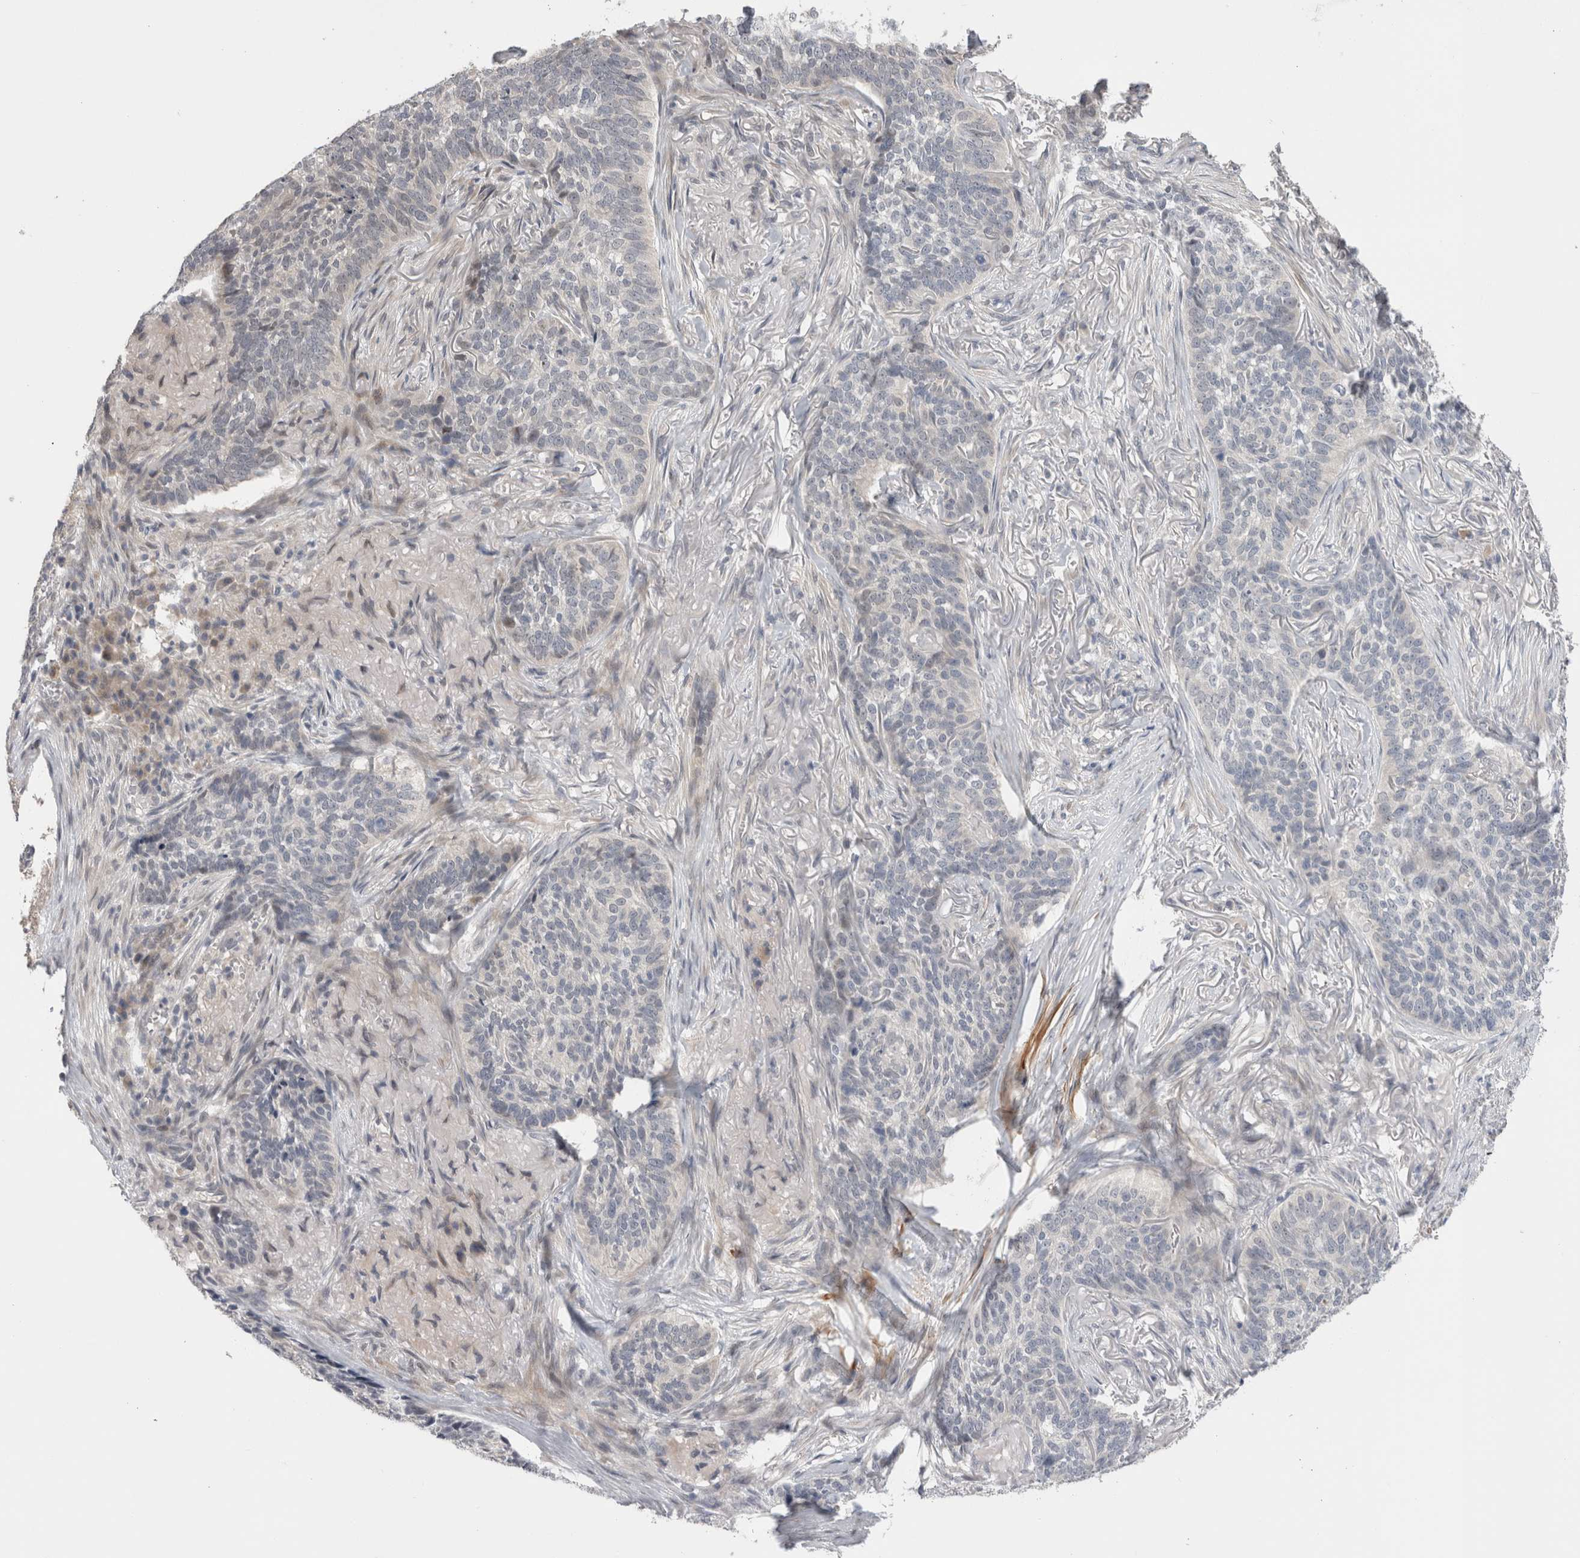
{"staining": {"intensity": "negative", "quantity": "none", "location": "none"}, "tissue": "skin cancer", "cell_type": "Tumor cells", "image_type": "cancer", "snomed": [{"axis": "morphology", "description": "Basal cell carcinoma"}, {"axis": "topography", "description": "Skin"}], "caption": "DAB (3,3'-diaminobenzidine) immunohistochemical staining of human skin basal cell carcinoma shows no significant positivity in tumor cells.", "gene": "CRYBG1", "patient": {"sex": "male", "age": 85}}